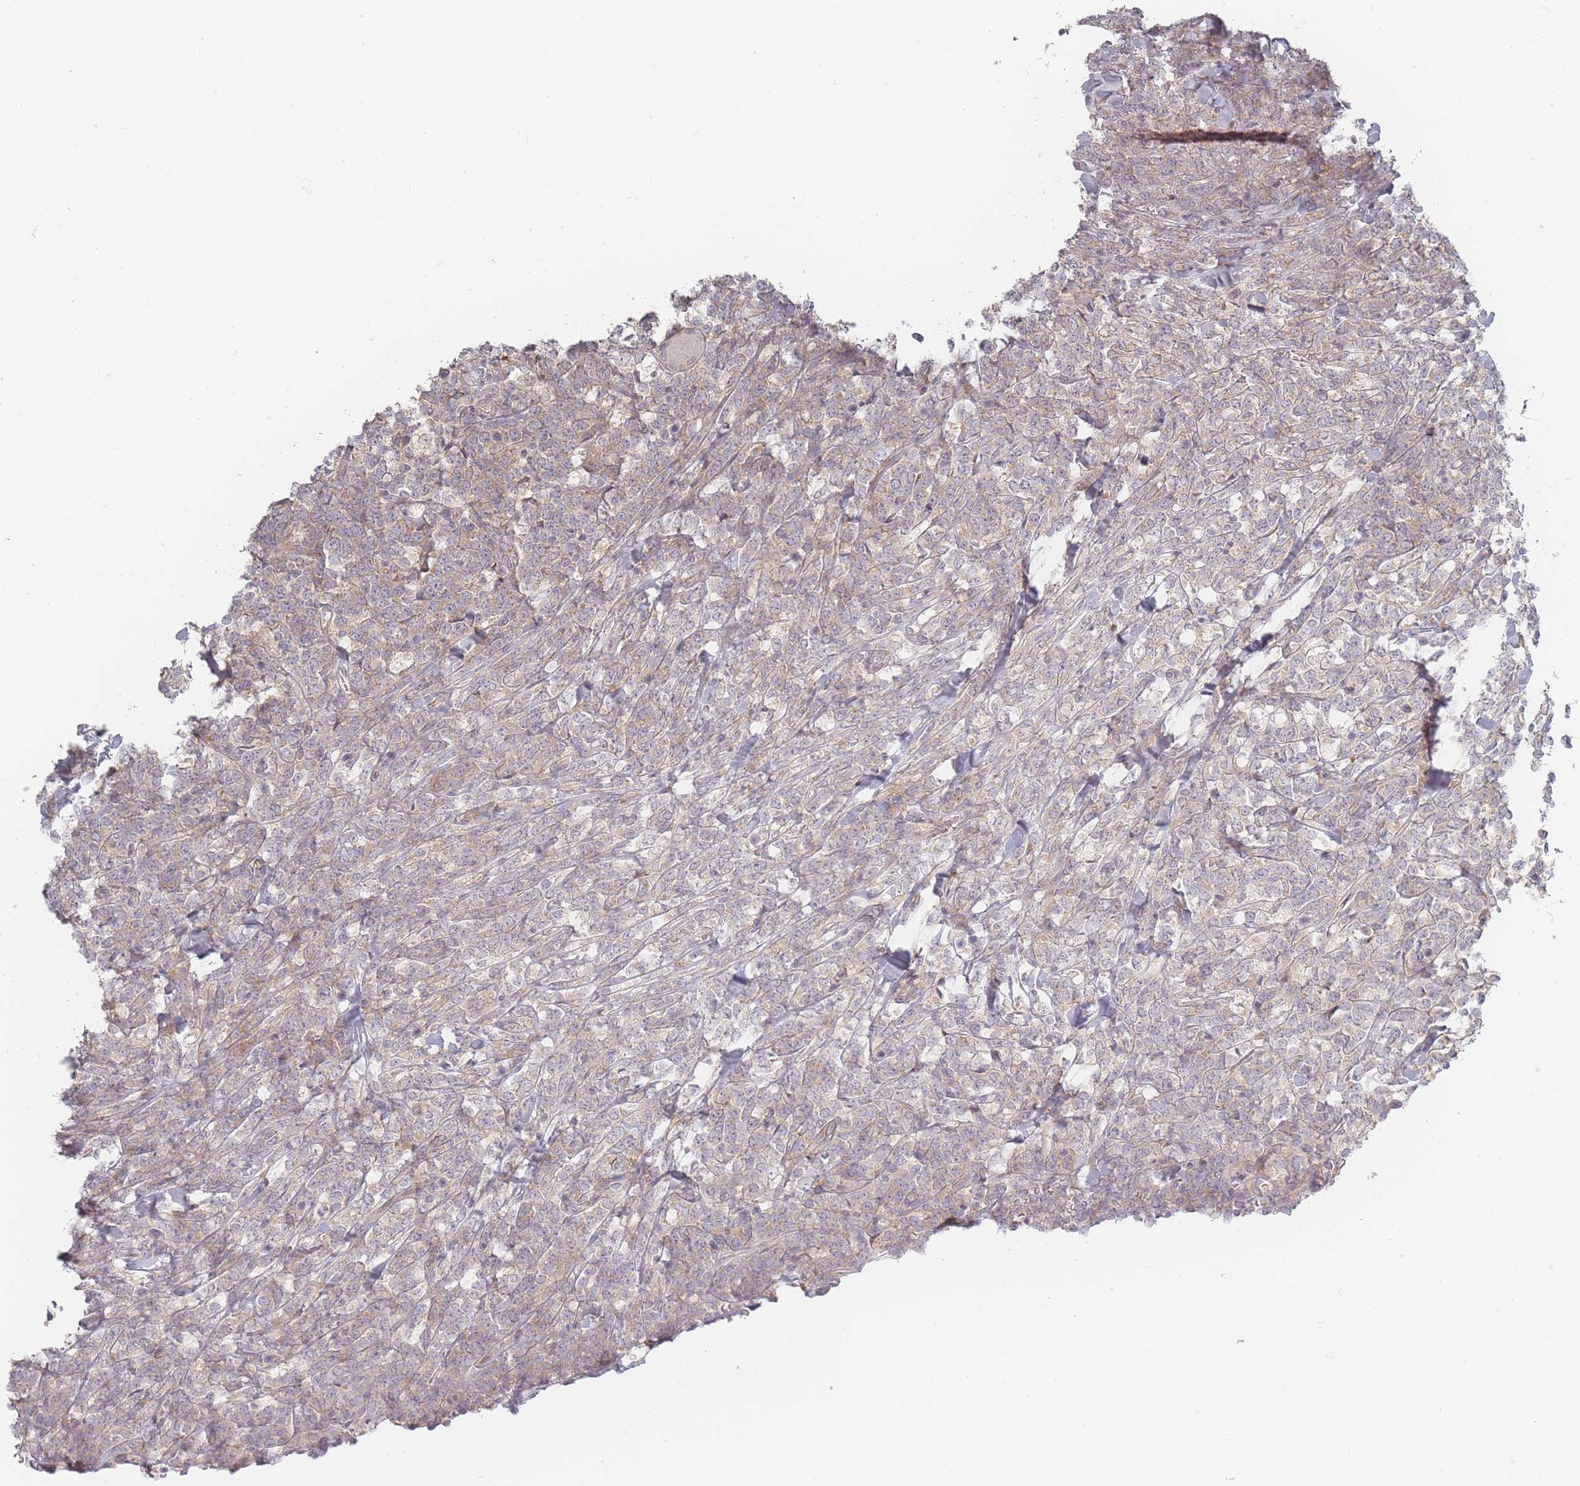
{"staining": {"intensity": "weak", "quantity": "25%-75%", "location": "cytoplasmic/membranous"}, "tissue": "lymphoma", "cell_type": "Tumor cells", "image_type": "cancer", "snomed": [{"axis": "morphology", "description": "Malignant lymphoma, non-Hodgkin's type, High grade"}, {"axis": "topography", "description": "Small intestine"}], "caption": "Weak cytoplasmic/membranous staining for a protein is identified in about 25%-75% of tumor cells of lymphoma using immunohistochemistry (IHC).", "gene": "ZKSCAN7", "patient": {"sex": "male", "age": 8}}